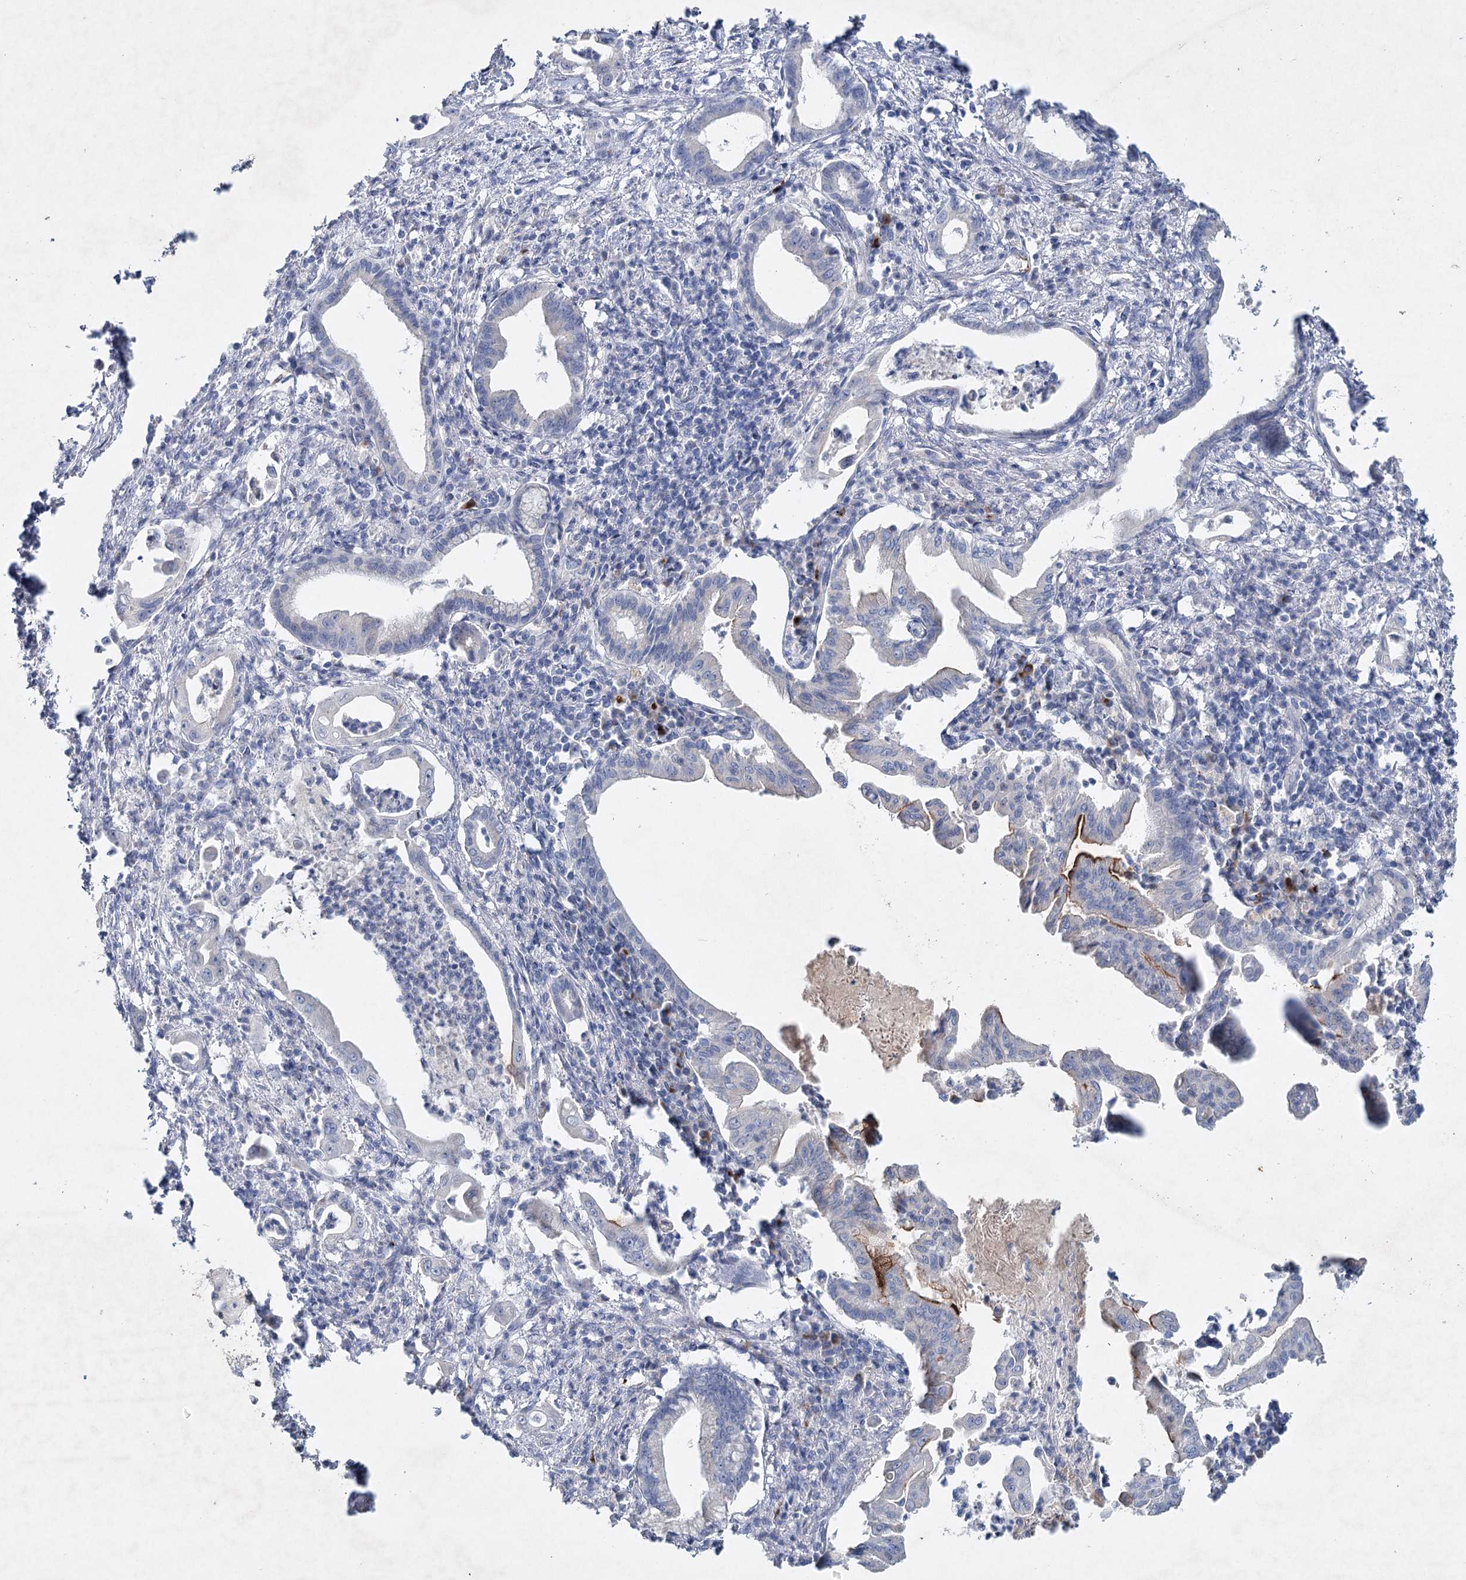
{"staining": {"intensity": "negative", "quantity": "none", "location": "none"}, "tissue": "pancreatic cancer", "cell_type": "Tumor cells", "image_type": "cancer", "snomed": [{"axis": "morphology", "description": "Adenocarcinoma, NOS"}, {"axis": "topography", "description": "Pancreas"}], "caption": "Tumor cells are negative for protein expression in human pancreatic adenocarcinoma.", "gene": "RFX6", "patient": {"sex": "female", "age": 55}}